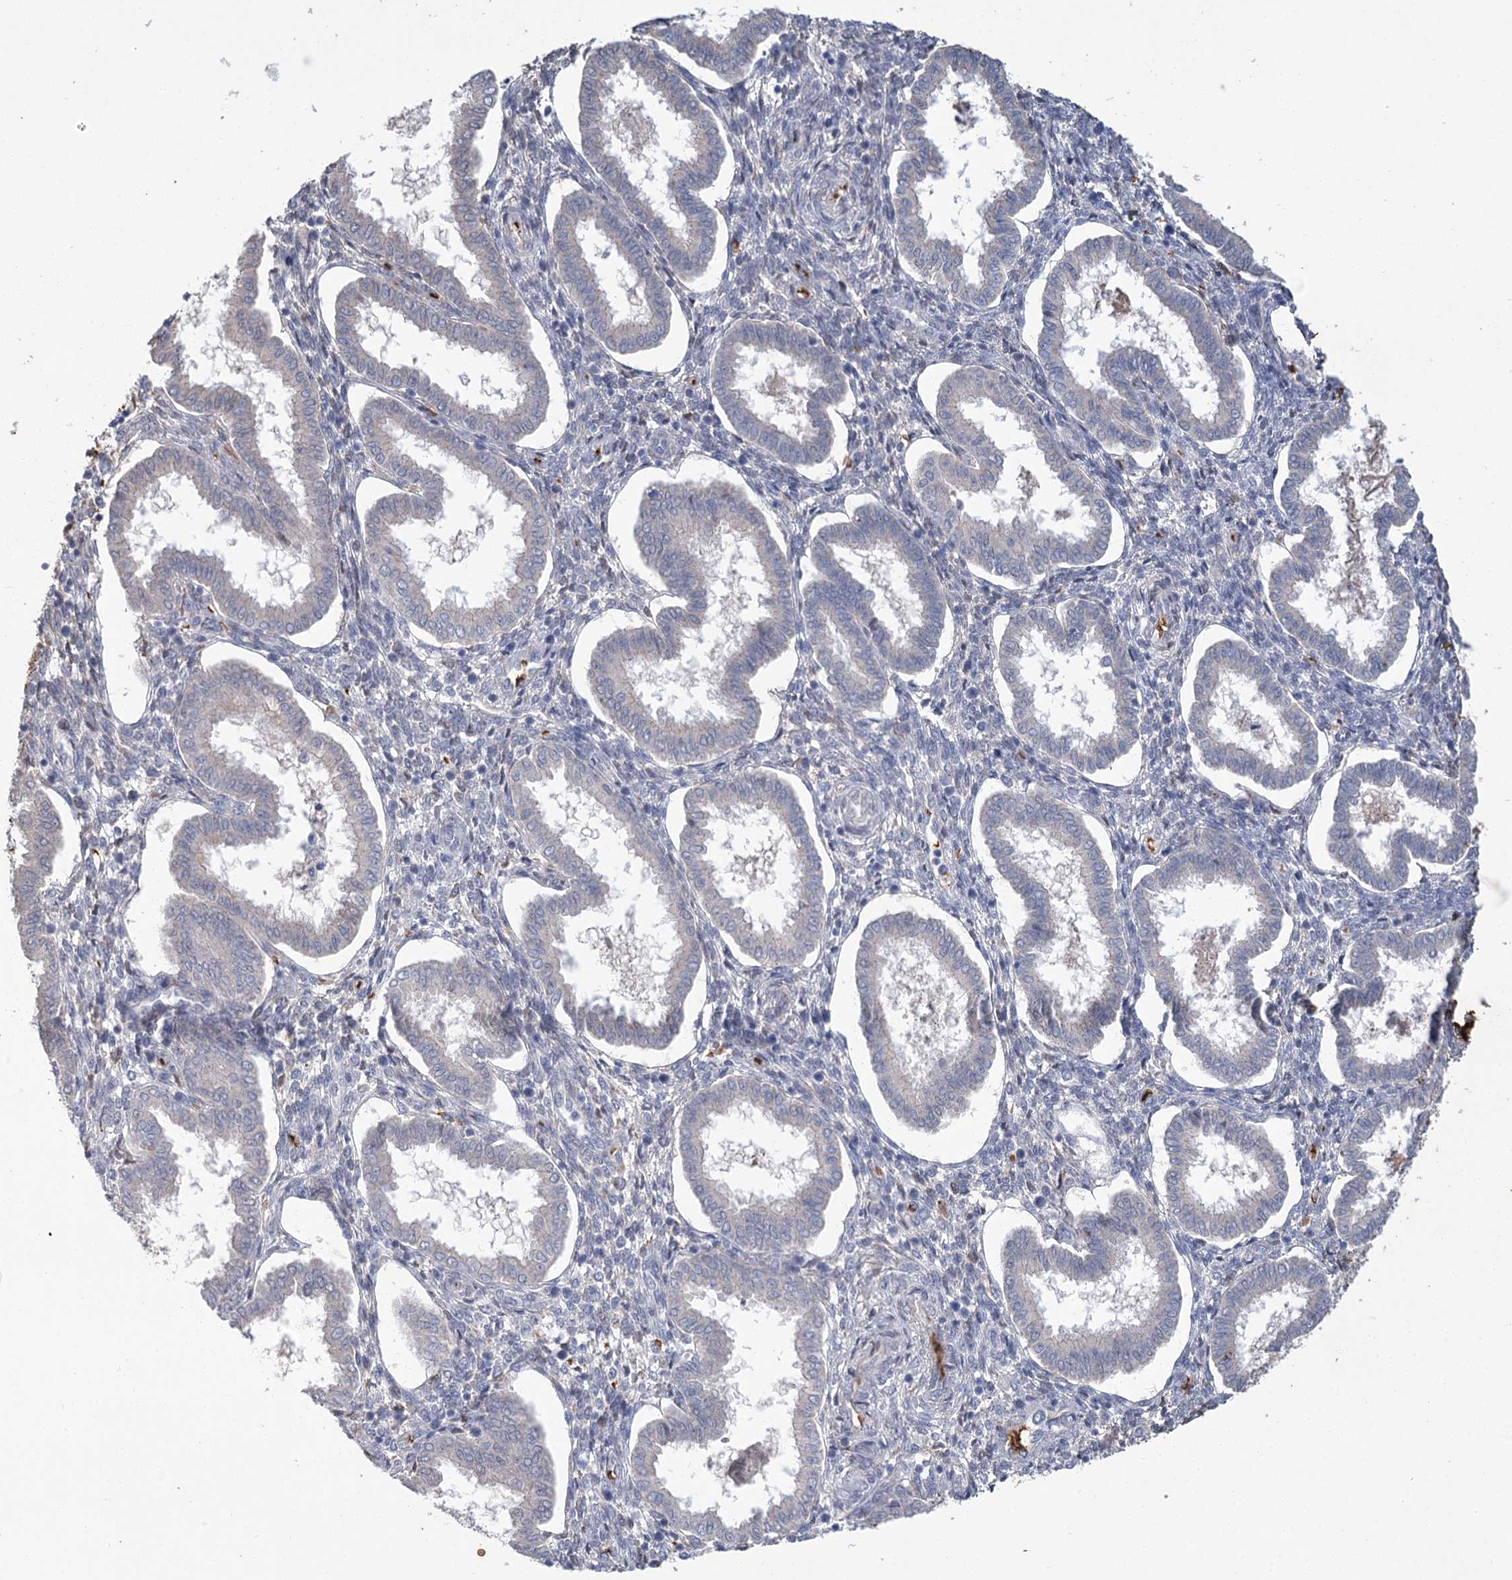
{"staining": {"intensity": "negative", "quantity": "none", "location": "none"}, "tissue": "endometrium", "cell_type": "Cells in endometrial stroma", "image_type": "normal", "snomed": [{"axis": "morphology", "description": "Normal tissue, NOS"}, {"axis": "topography", "description": "Endometrium"}], "caption": "This is an immunohistochemistry photomicrograph of unremarkable endometrium. There is no positivity in cells in endometrial stroma.", "gene": "HBA1", "patient": {"sex": "female", "age": 24}}